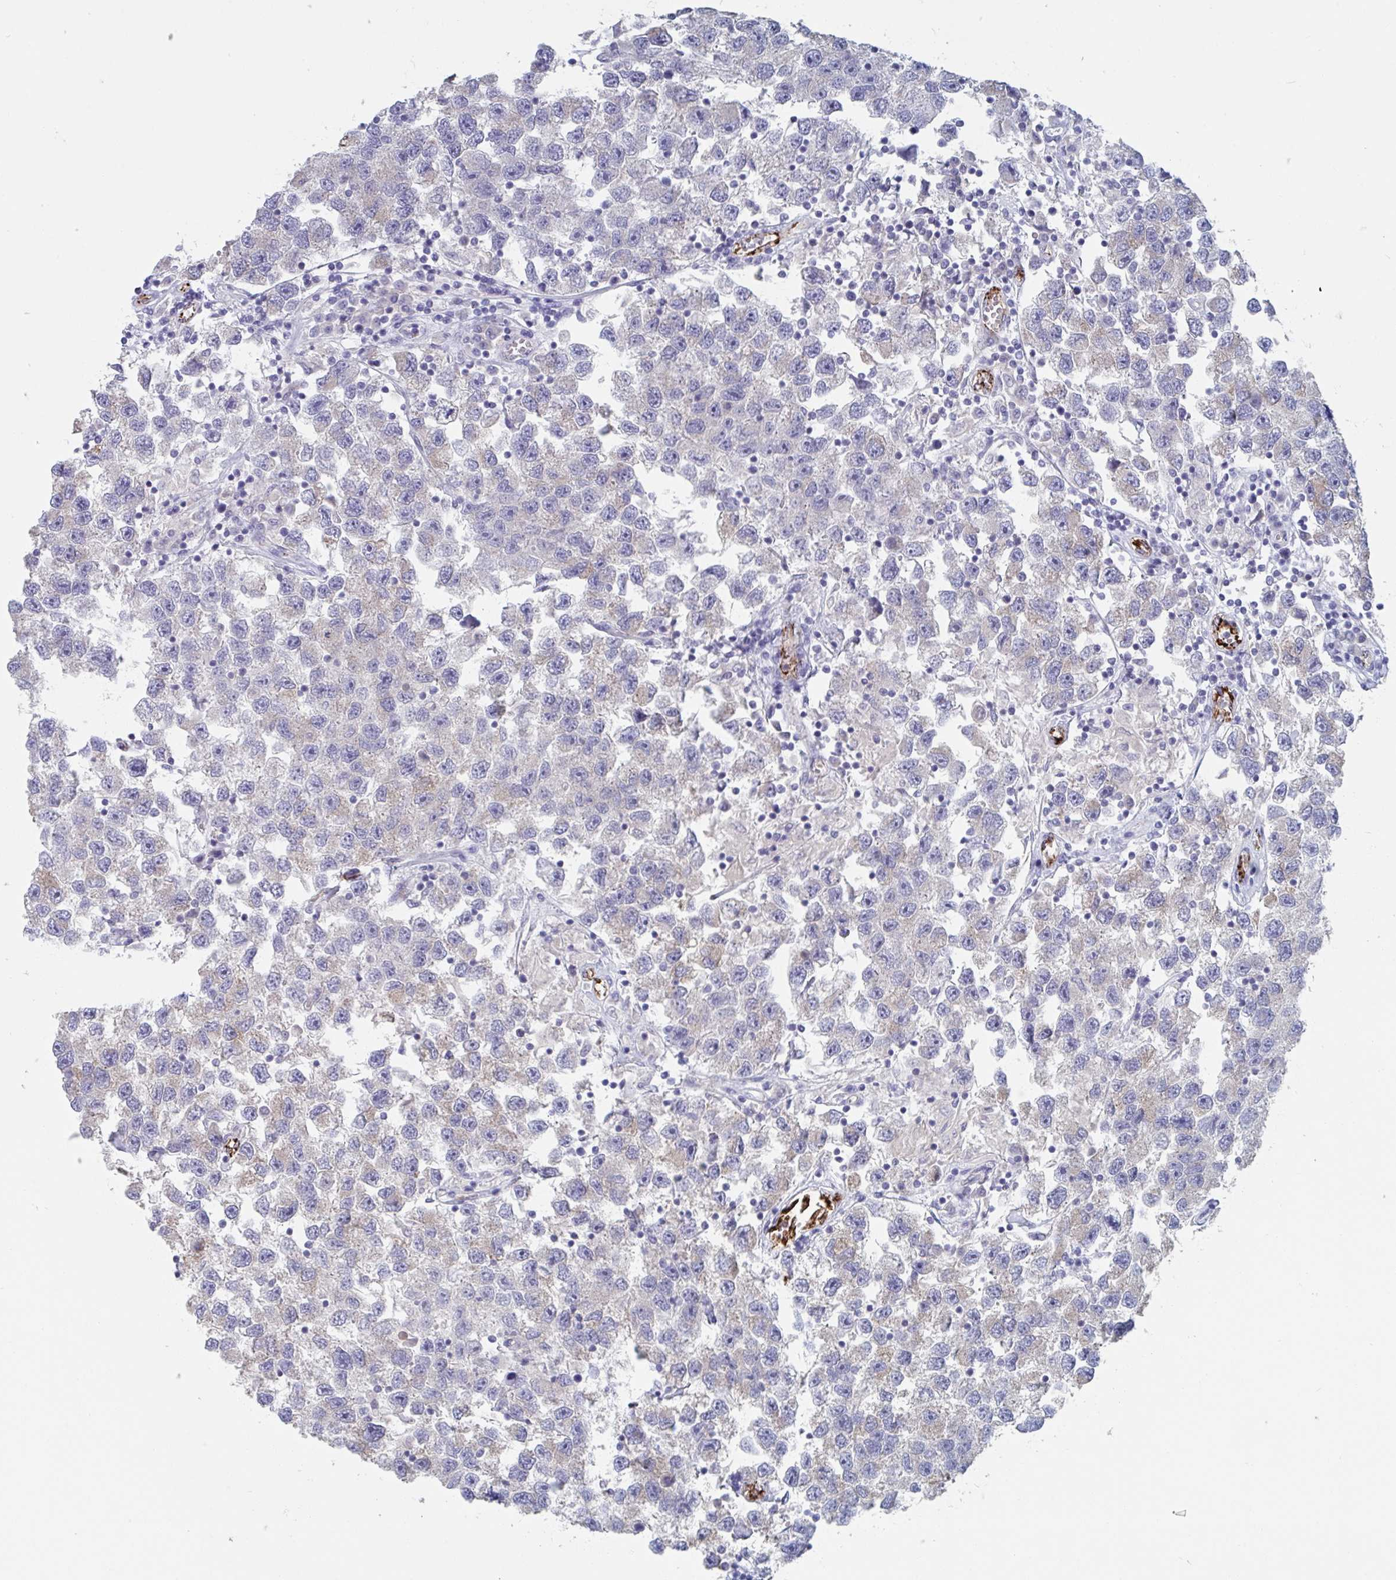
{"staining": {"intensity": "weak", "quantity": "<25%", "location": "cytoplasmic/membranous"}, "tissue": "testis cancer", "cell_type": "Tumor cells", "image_type": "cancer", "snomed": [{"axis": "morphology", "description": "Seminoma, NOS"}, {"axis": "topography", "description": "Testis"}], "caption": "Tumor cells are negative for brown protein staining in testis seminoma. (DAB immunohistochemistry visualized using brightfield microscopy, high magnification).", "gene": "ABHD16A", "patient": {"sex": "male", "age": 26}}